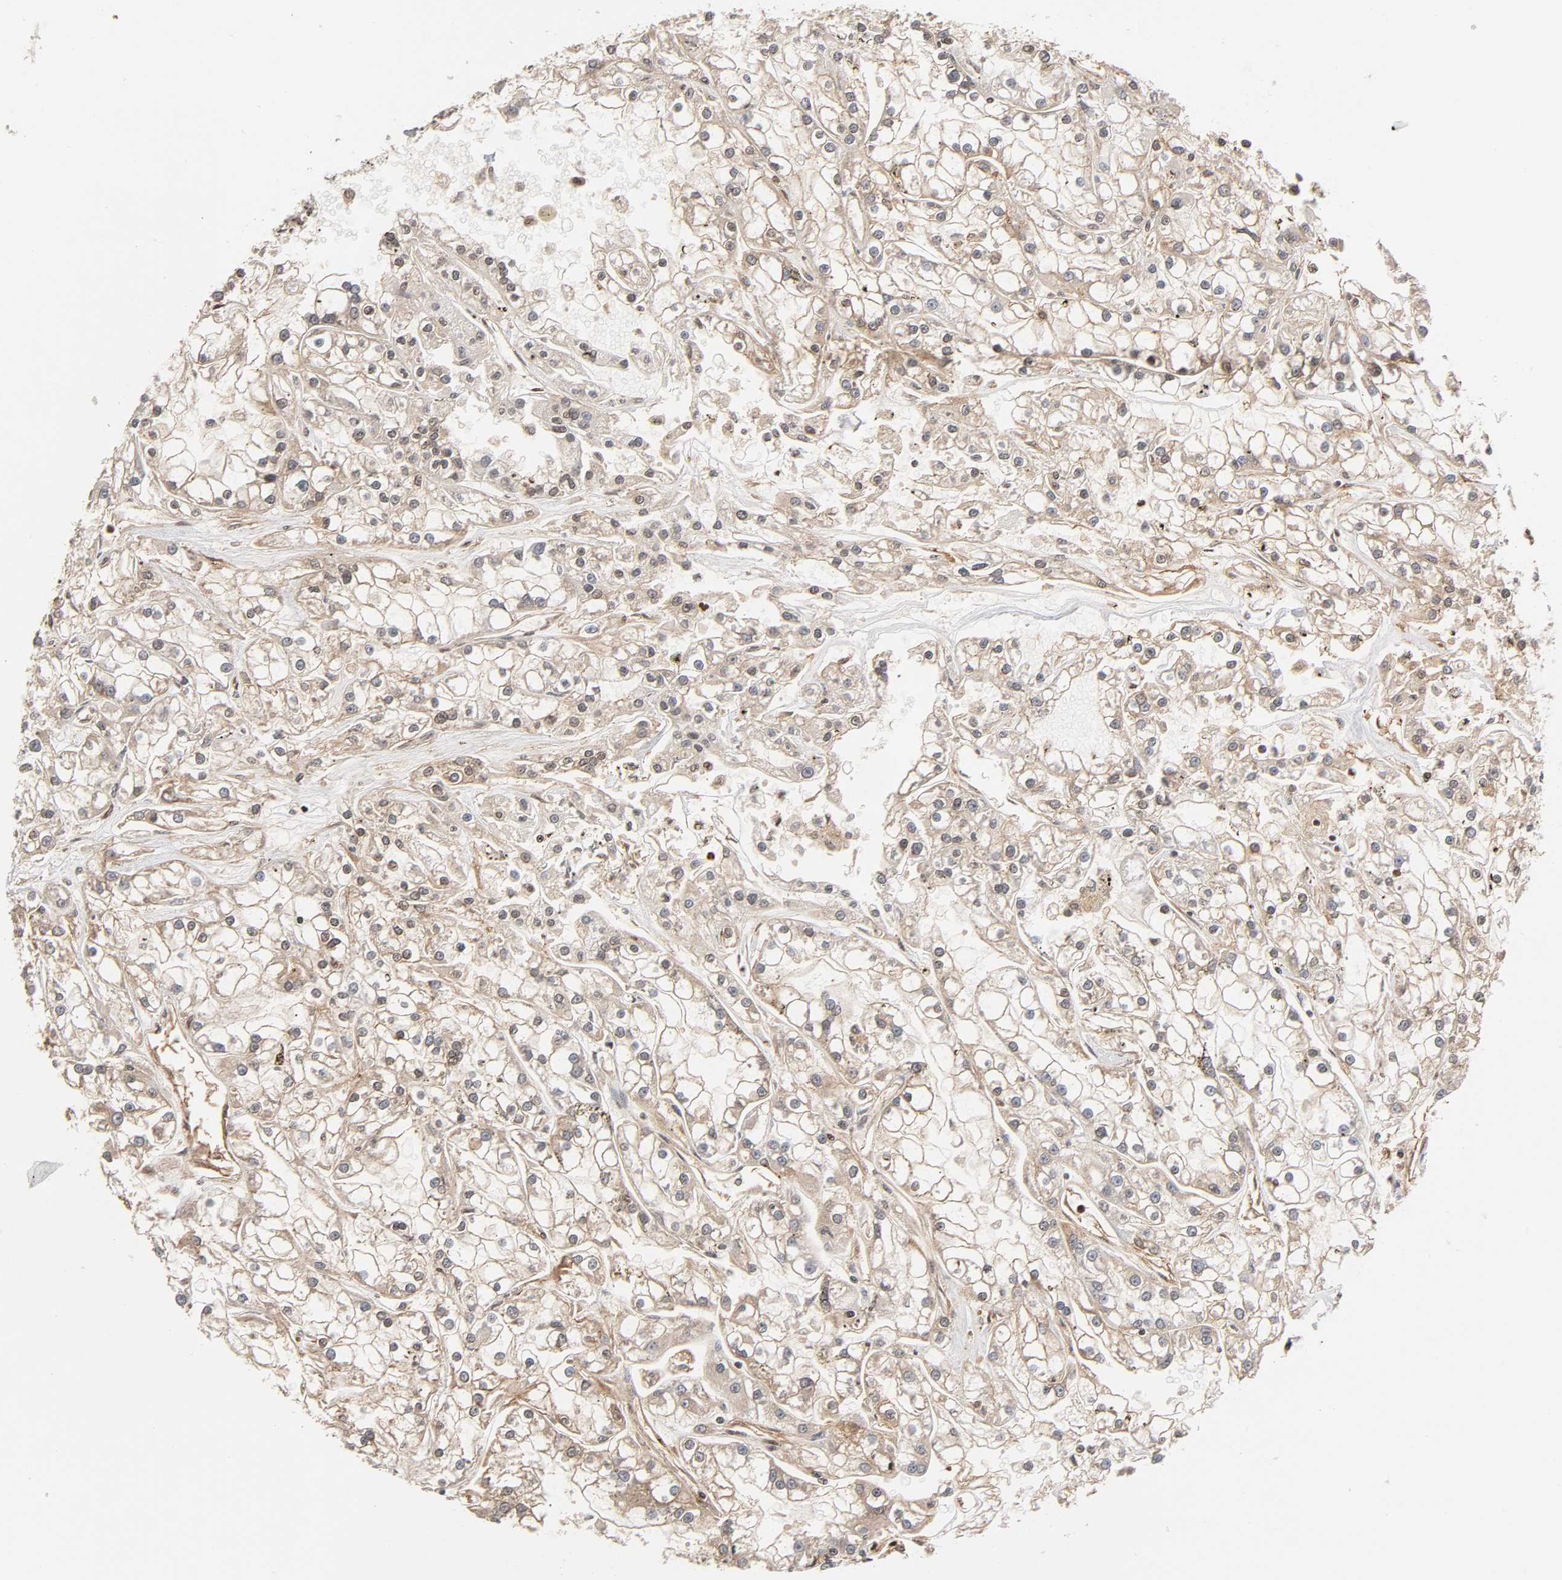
{"staining": {"intensity": "weak", "quantity": "25%-75%", "location": "cytoplasmic/membranous"}, "tissue": "renal cancer", "cell_type": "Tumor cells", "image_type": "cancer", "snomed": [{"axis": "morphology", "description": "Adenocarcinoma, NOS"}, {"axis": "topography", "description": "Kidney"}], "caption": "High-magnification brightfield microscopy of renal adenocarcinoma stained with DAB (3,3'-diaminobenzidine) (brown) and counterstained with hematoxylin (blue). tumor cells exhibit weak cytoplasmic/membranous positivity is appreciated in about25%-75% of cells.", "gene": "ITGAV", "patient": {"sex": "female", "age": 52}}